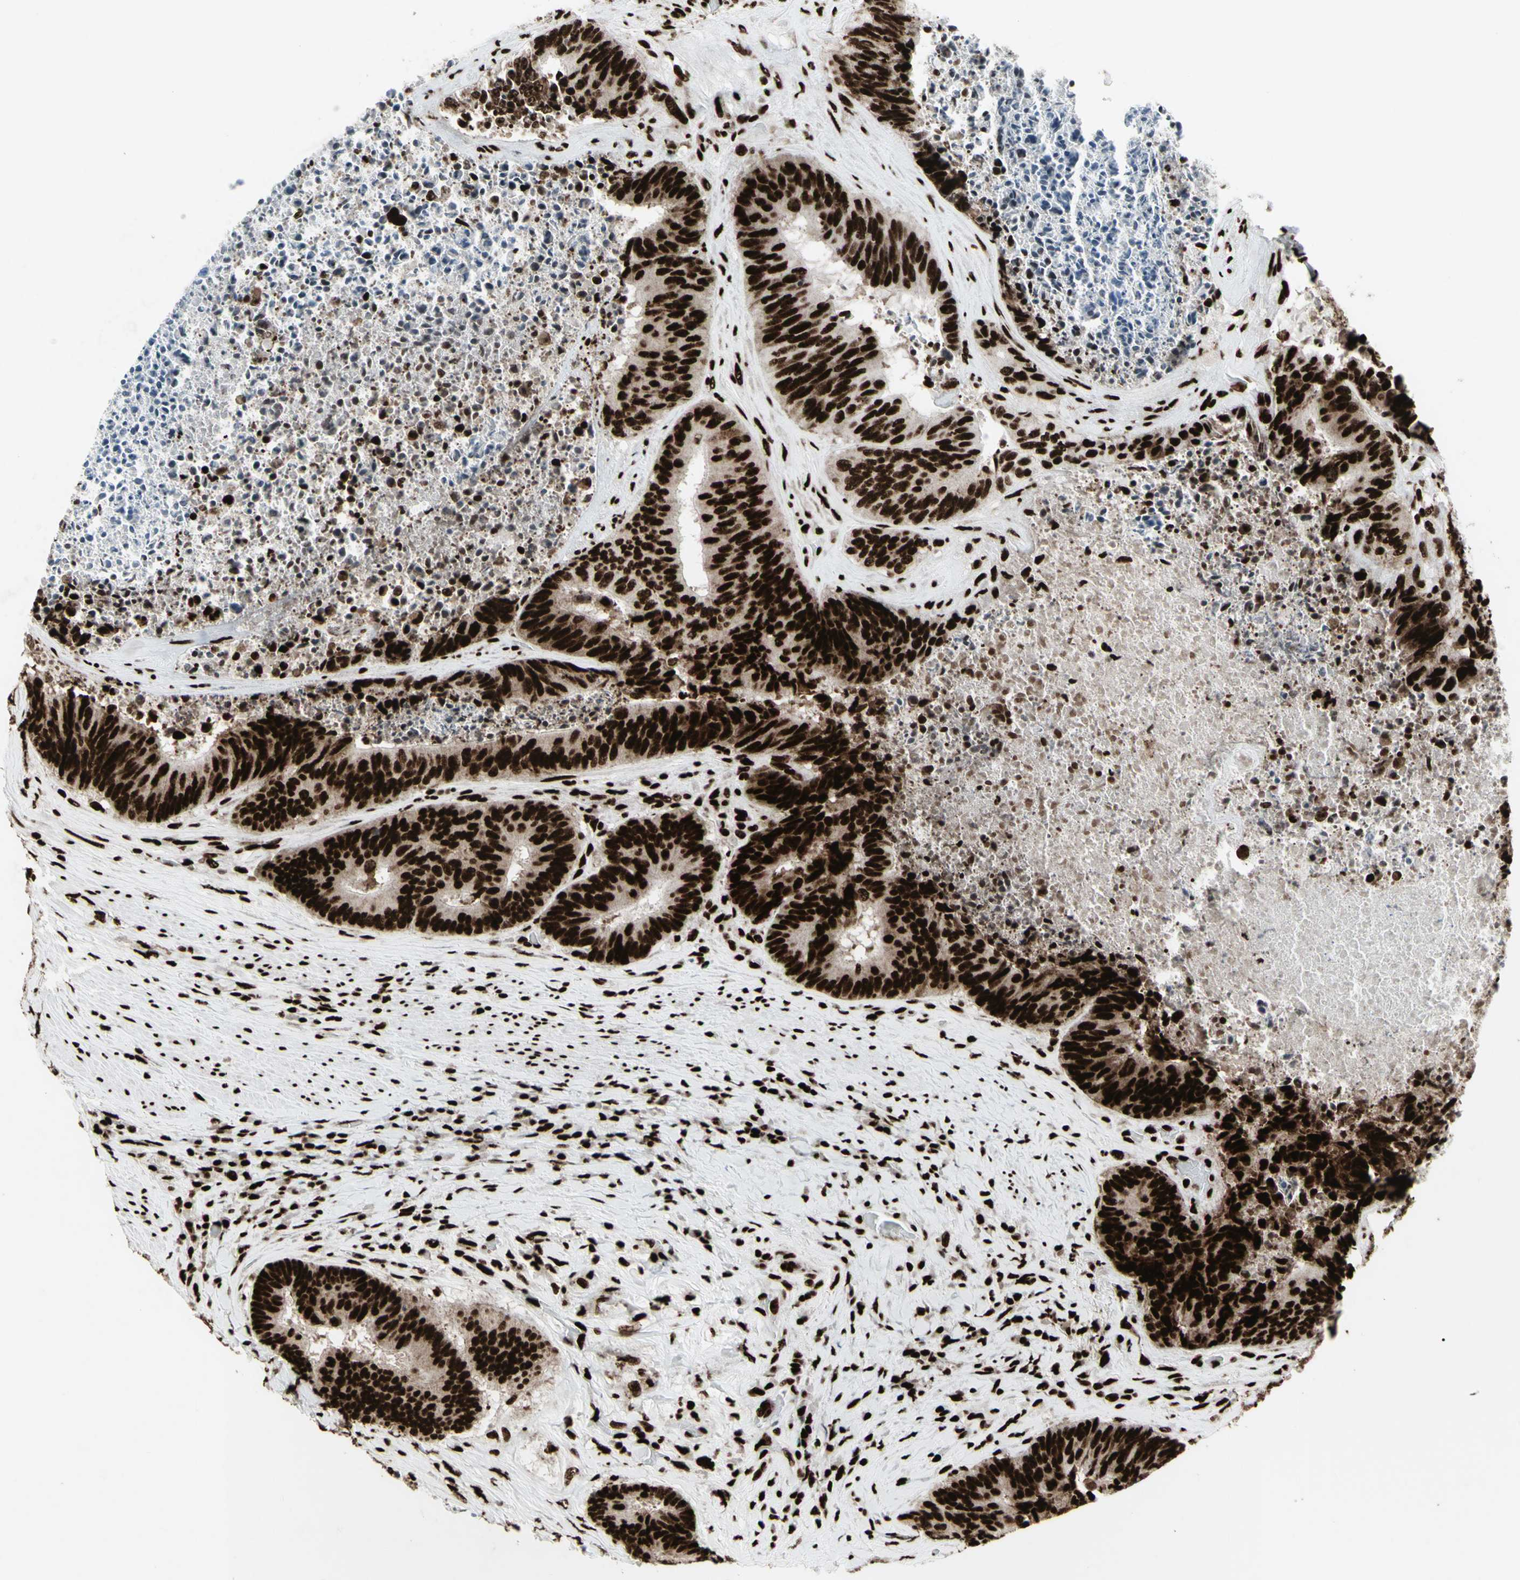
{"staining": {"intensity": "strong", "quantity": ">75%", "location": "nuclear"}, "tissue": "colorectal cancer", "cell_type": "Tumor cells", "image_type": "cancer", "snomed": [{"axis": "morphology", "description": "Adenocarcinoma, NOS"}, {"axis": "topography", "description": "Rectum"}], "caption": "The image demonstrates a brown stain indicating the presence of a protein in the nuclear of tumor cells in colorectal cancer.", "gene": "U2AF2", "patient": {"sex": "male", "age": 72}}